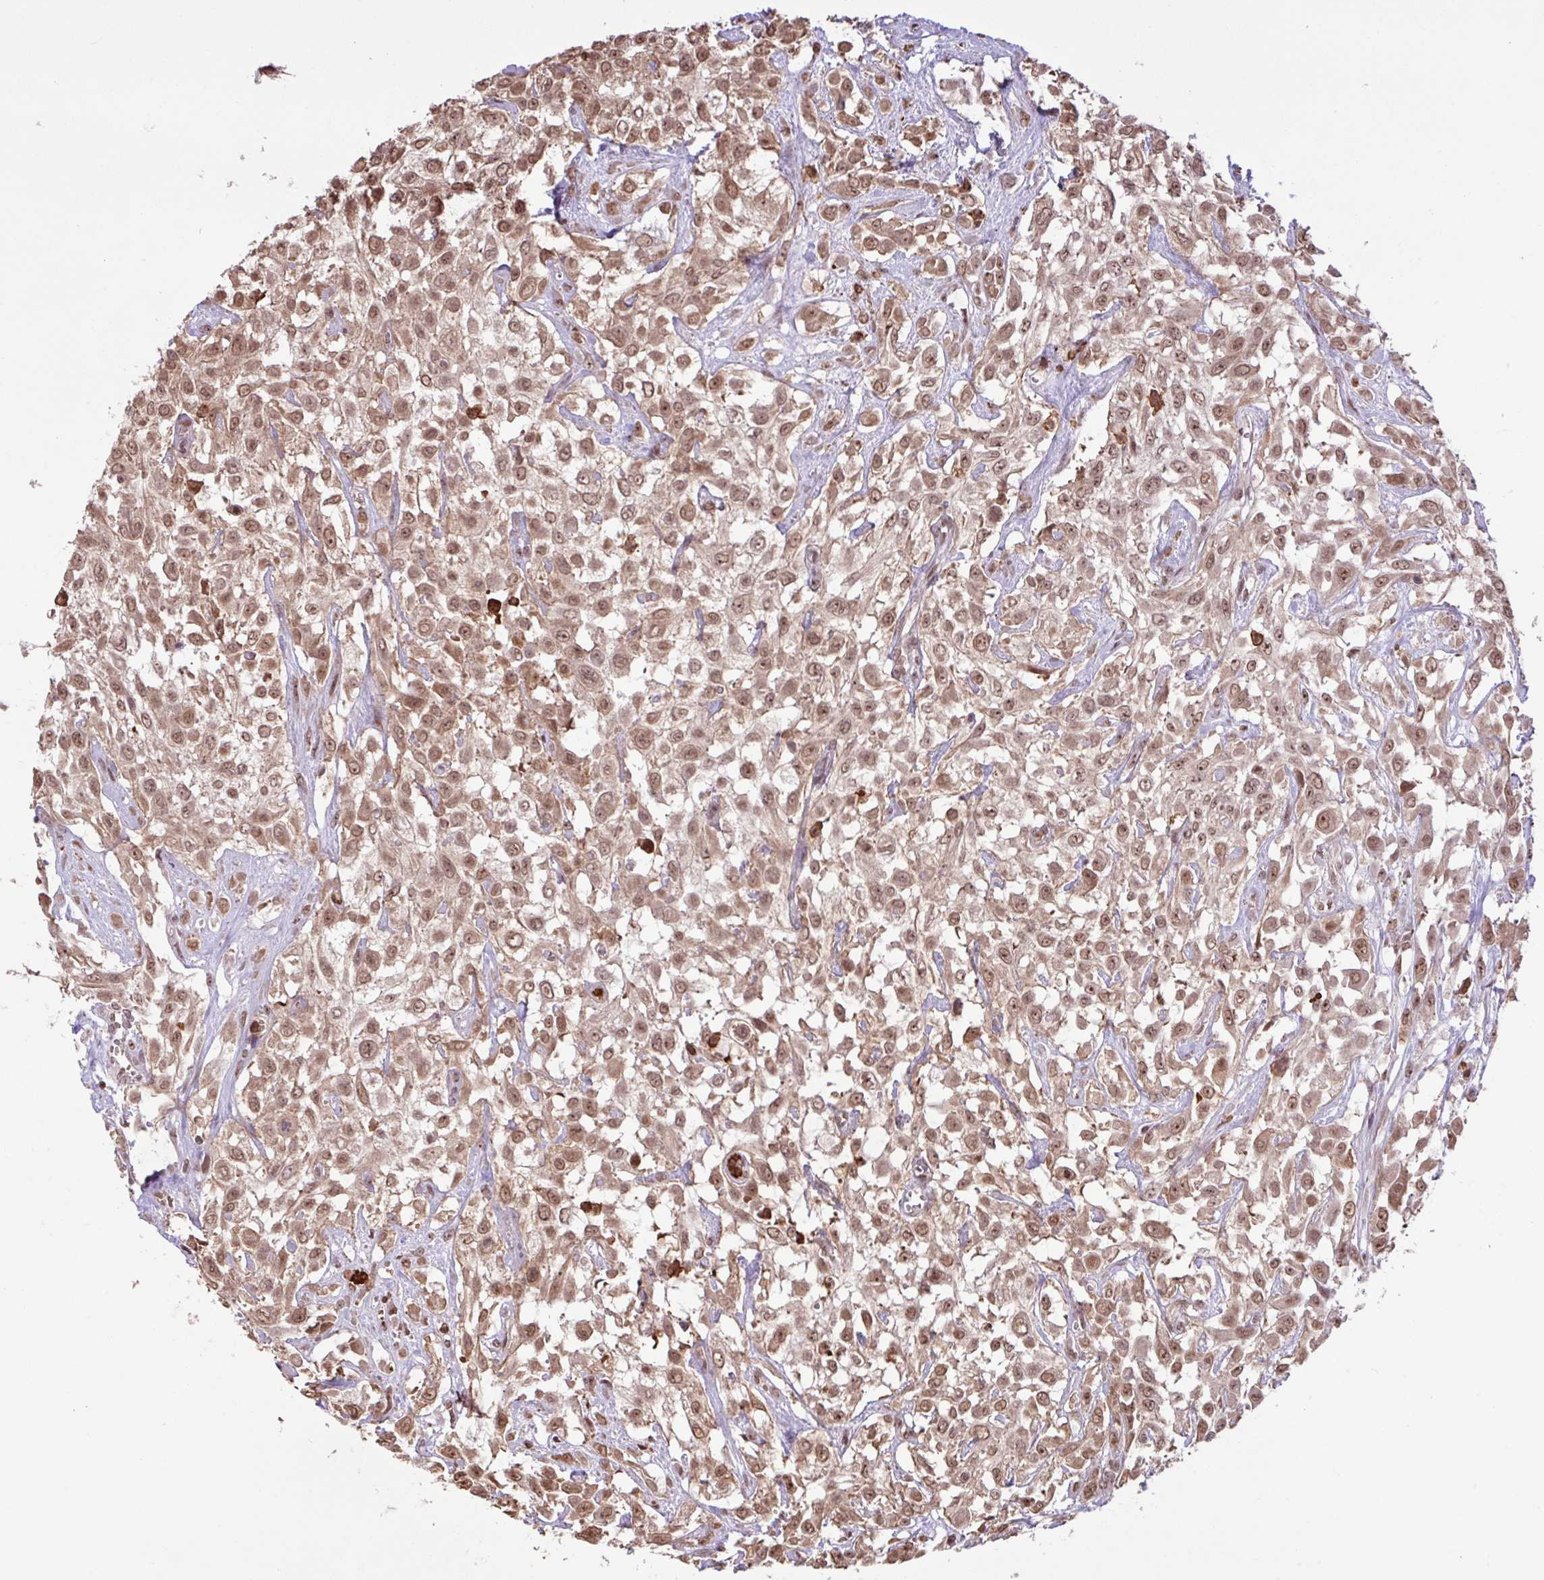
{"staining": {"intensity": "moderate", "quantity": ">75%", "location": "nuclear"}, "tissue": "urothelial cancer", "cell_type": "Tumor cells", "image_type": "cancer", "snomed": [{"axis": "morphology", "description": "Urothelial carcinoma, High grade"}, {"axis": "topography", "description": "Urinary bladder"}], "caption": "IHC staining of high-grade urothelial carcinoma, which shows medium levels of moderate nuclear staining in approximately >75% of tumor cells indicating moderate nuclear protein expression. The staining was performed using DAB (3,3'-diaminobenzidine) (brown) for protein detection and nuclei were counterstained in hematoxylin (blue).", "gene": "GON7", "patient": {"sex": "male", "age": 57}}